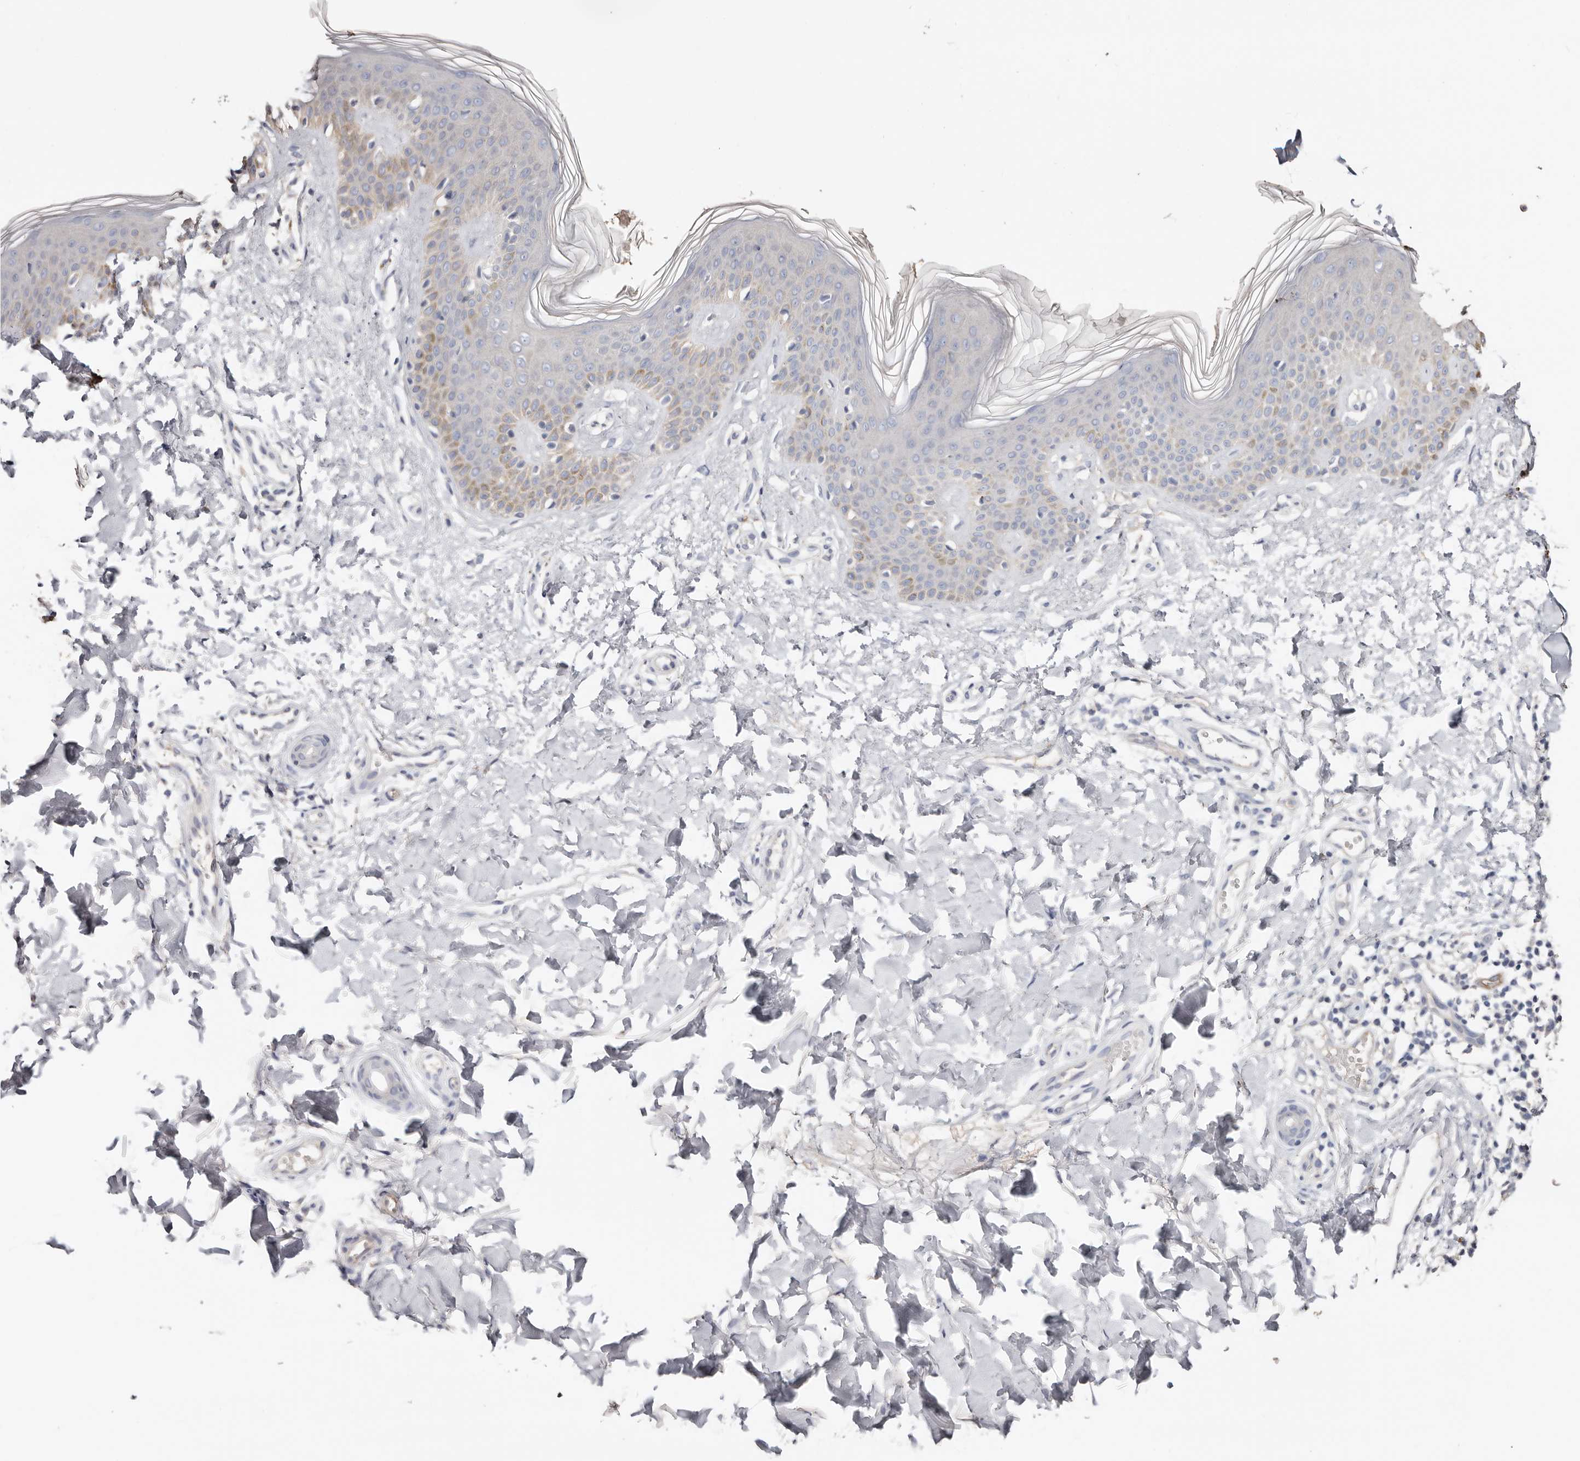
{"staining": {"intensity": "negative", "quantity": "none", "location": "none"}, "tissue": "skin", "cell_type": "Fibroblasts", "image_type": "normal", "snomed": [{"axis": "morphology", "description": "Normal tissue, NOS"}, {"axis": "topography", "description": "Skin"}], "caption": "The histopathology image shows no staining of fibroblasts in benign skin.", "gene": "TGM2", "patient": {"sex": "male", "age": 37}}